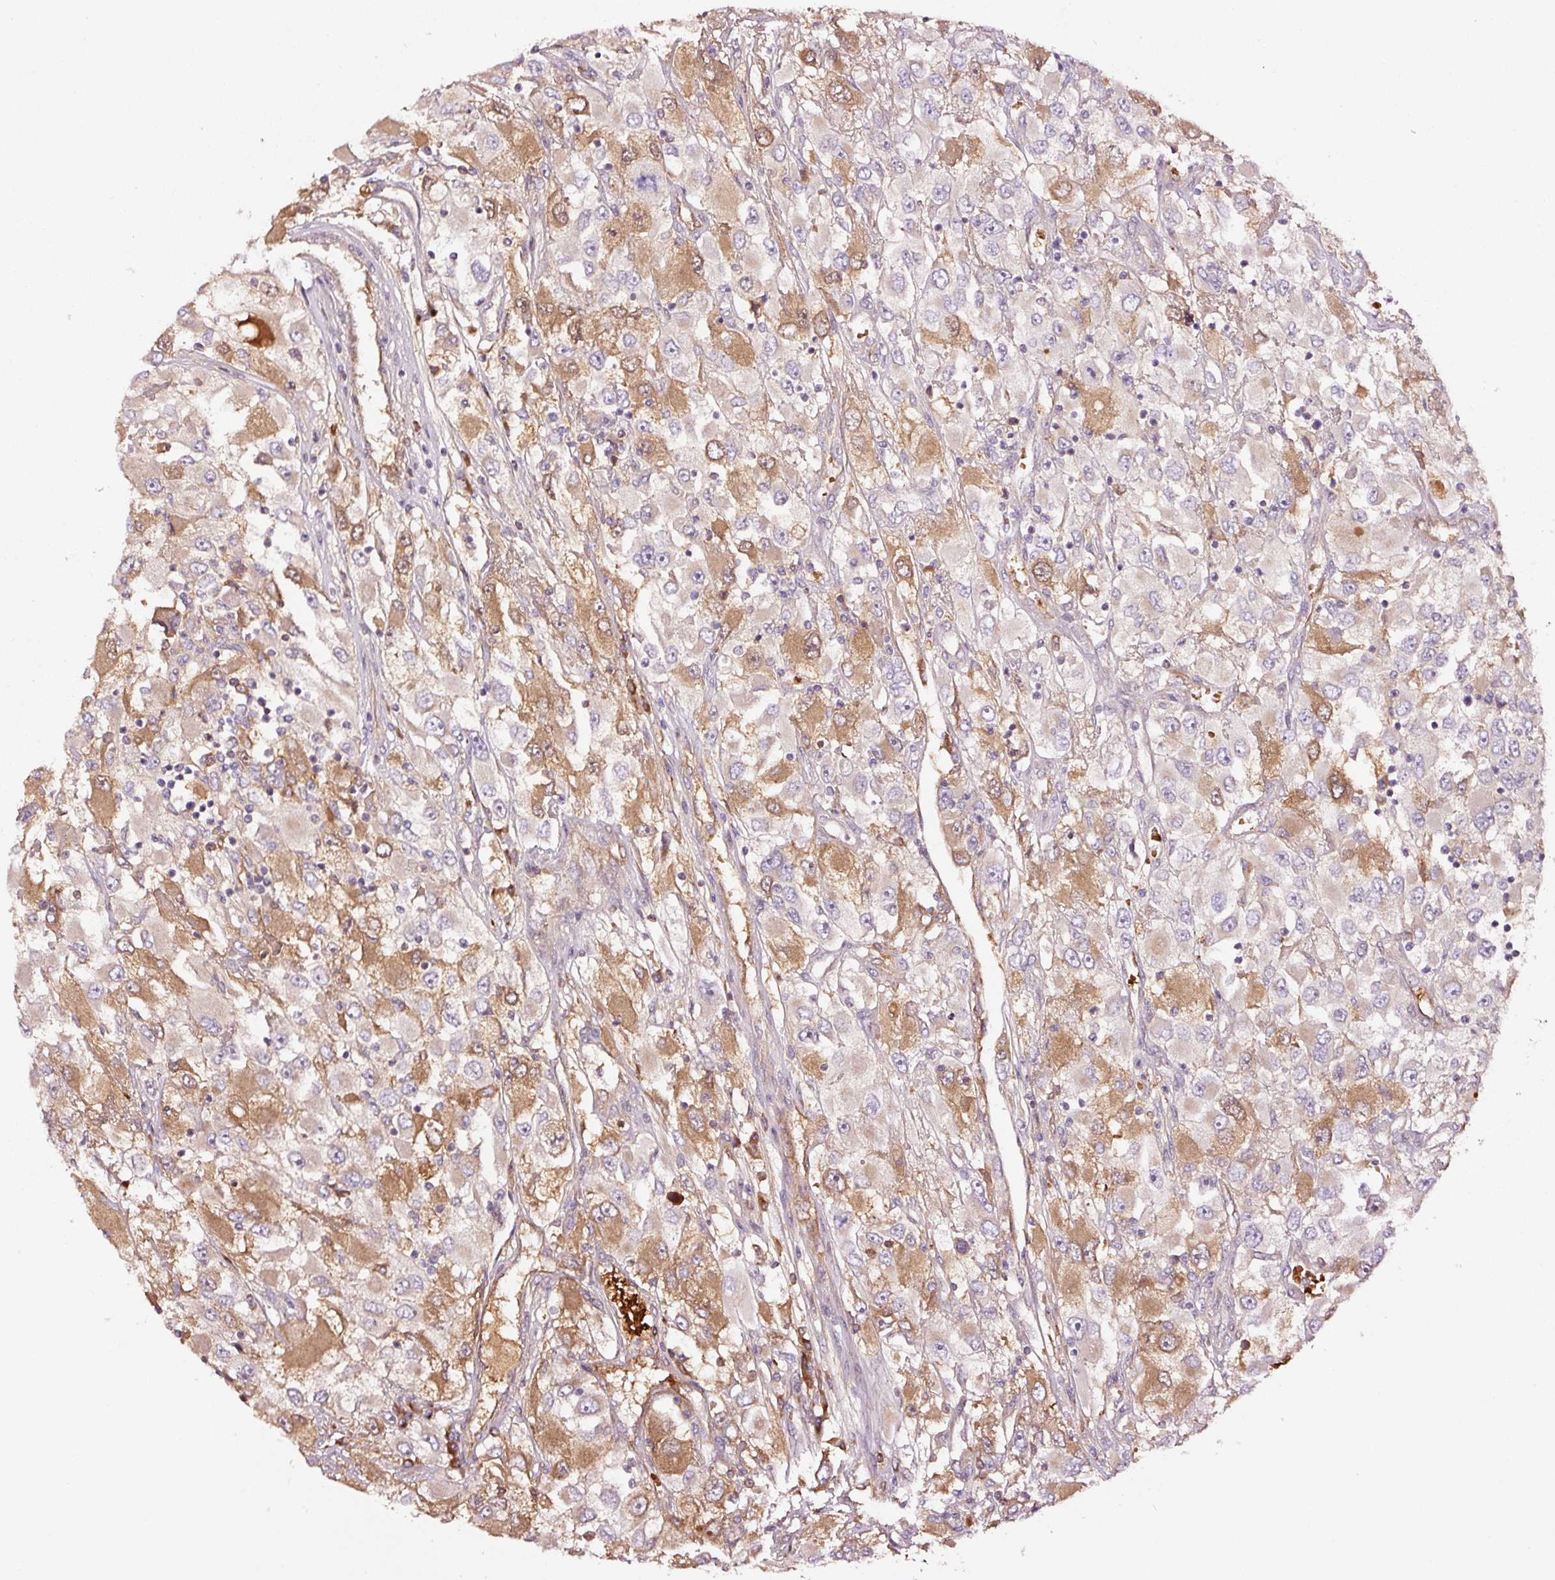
{"staining": {"intensity": "moderate", "quantity": "25%-75%", "location": "cytoplasmic/membranous"}, "tissue": "renal cancer", "cell_type": "Tumor cells", "image_type": "cancer", "snomed": [{"axis": "morphology", "description": "Adenocarcinoma, NOS"}, {"axis": "topography", "description": "Kidney"}], "caption": "Tumor cells reveal moderate cytoplasmic/membranous expression in about 25%-75% of cells in renal cancer (adenocarcinoma).", "gene": "PGLYRP2", "patient": {"sex": "female", "age": 52}}